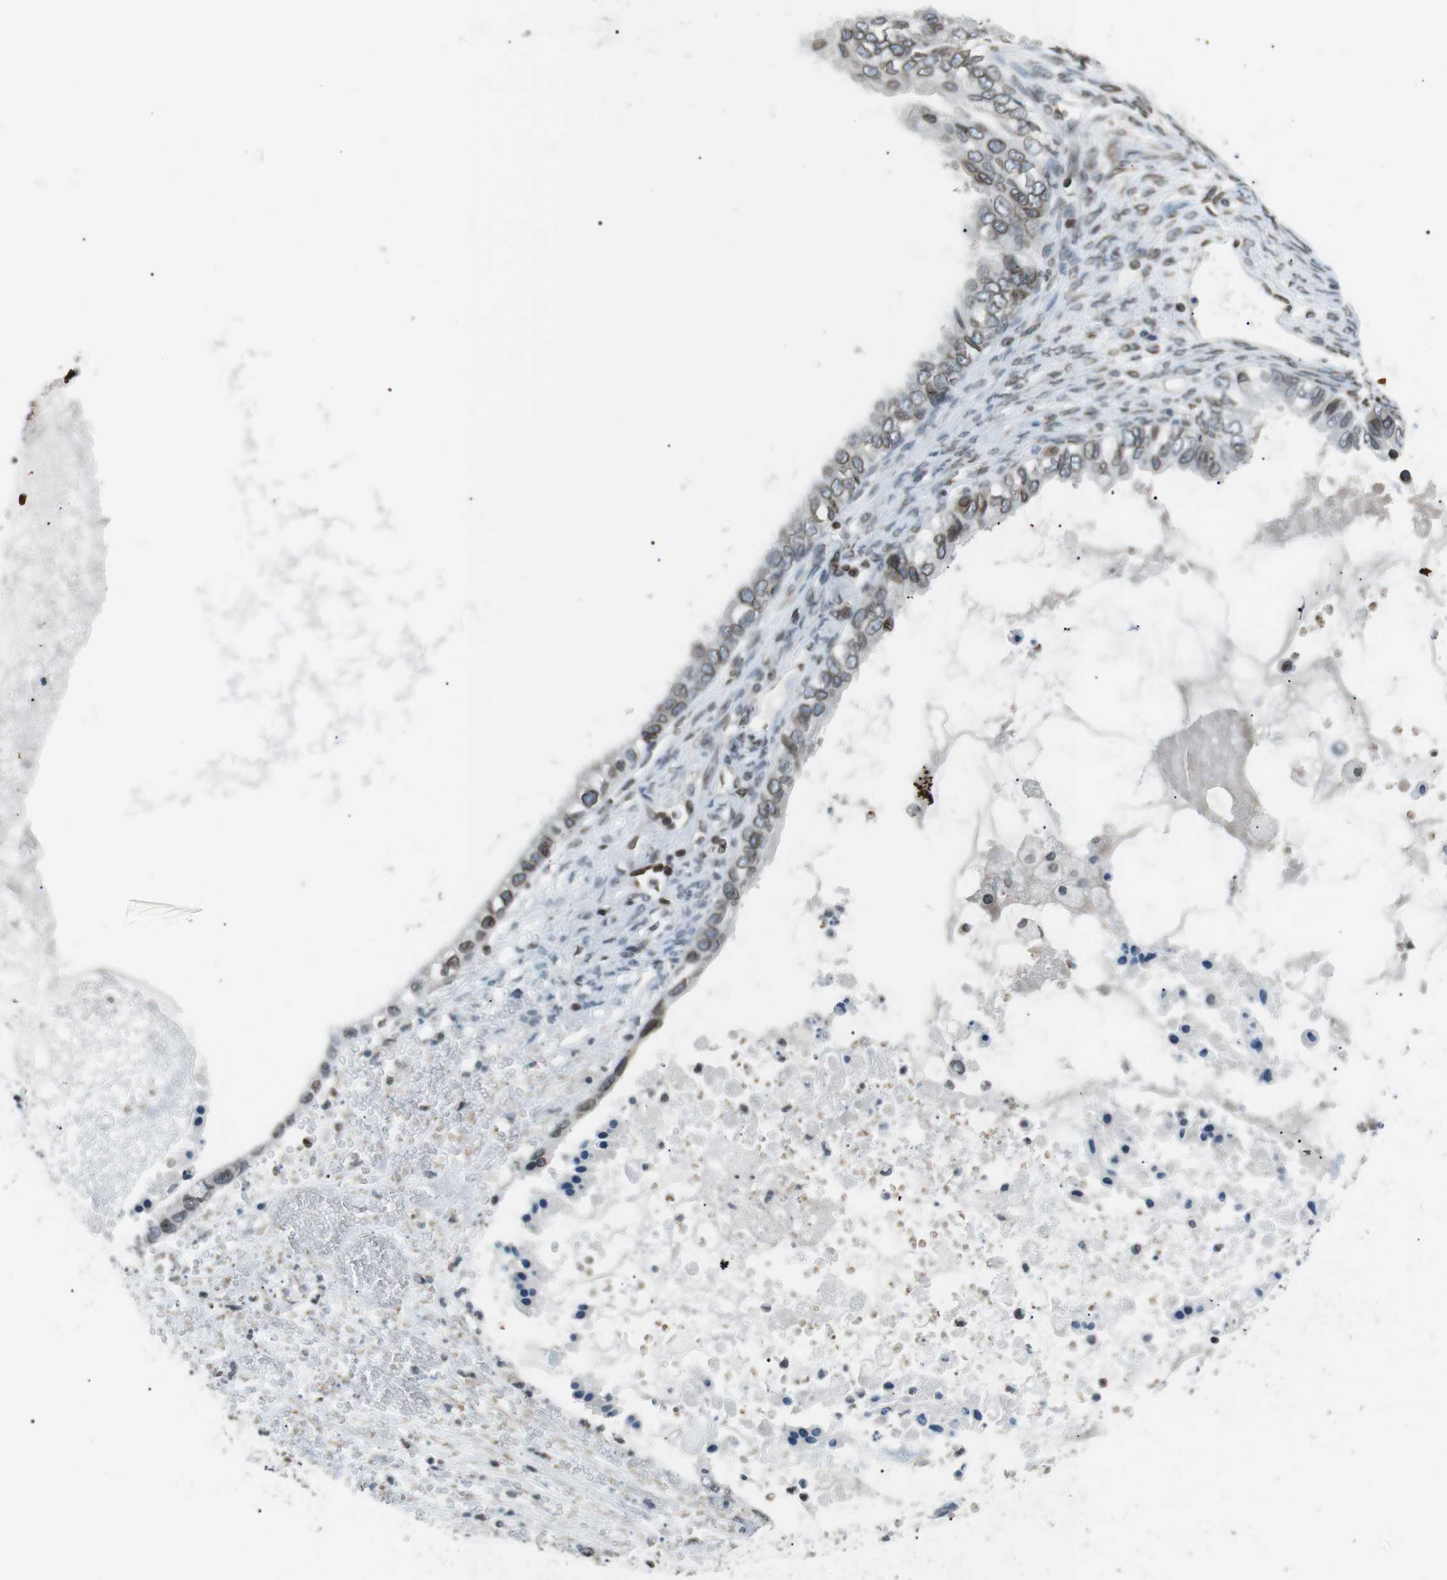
{"staining": {"intensity": "moderate", "quantity": ">75%", "location": "cytoplasmic/membranous,nuclear"}, "tissue": "ovarian cancer", "cell_type": "Tumor cells", "image_type": "cancer", "snomed": [{"axis": "morphology", "description": "Cystadenocarcinoma, mucinous, NOS"}, {"axis": "topography", "description": "Ovary"}], "caption": "The micrograph displays staining of ovarian mucinous cystadenocarcinoma, revealing moderate cytoplasmic/membranous and nuclear protein expression (brown color) within tumor cells. (DAB IHC, brown staining for protein, blue staining for nuclei).", "gene": "TMX4", "patient": {"sex": "female", "age": 80}}